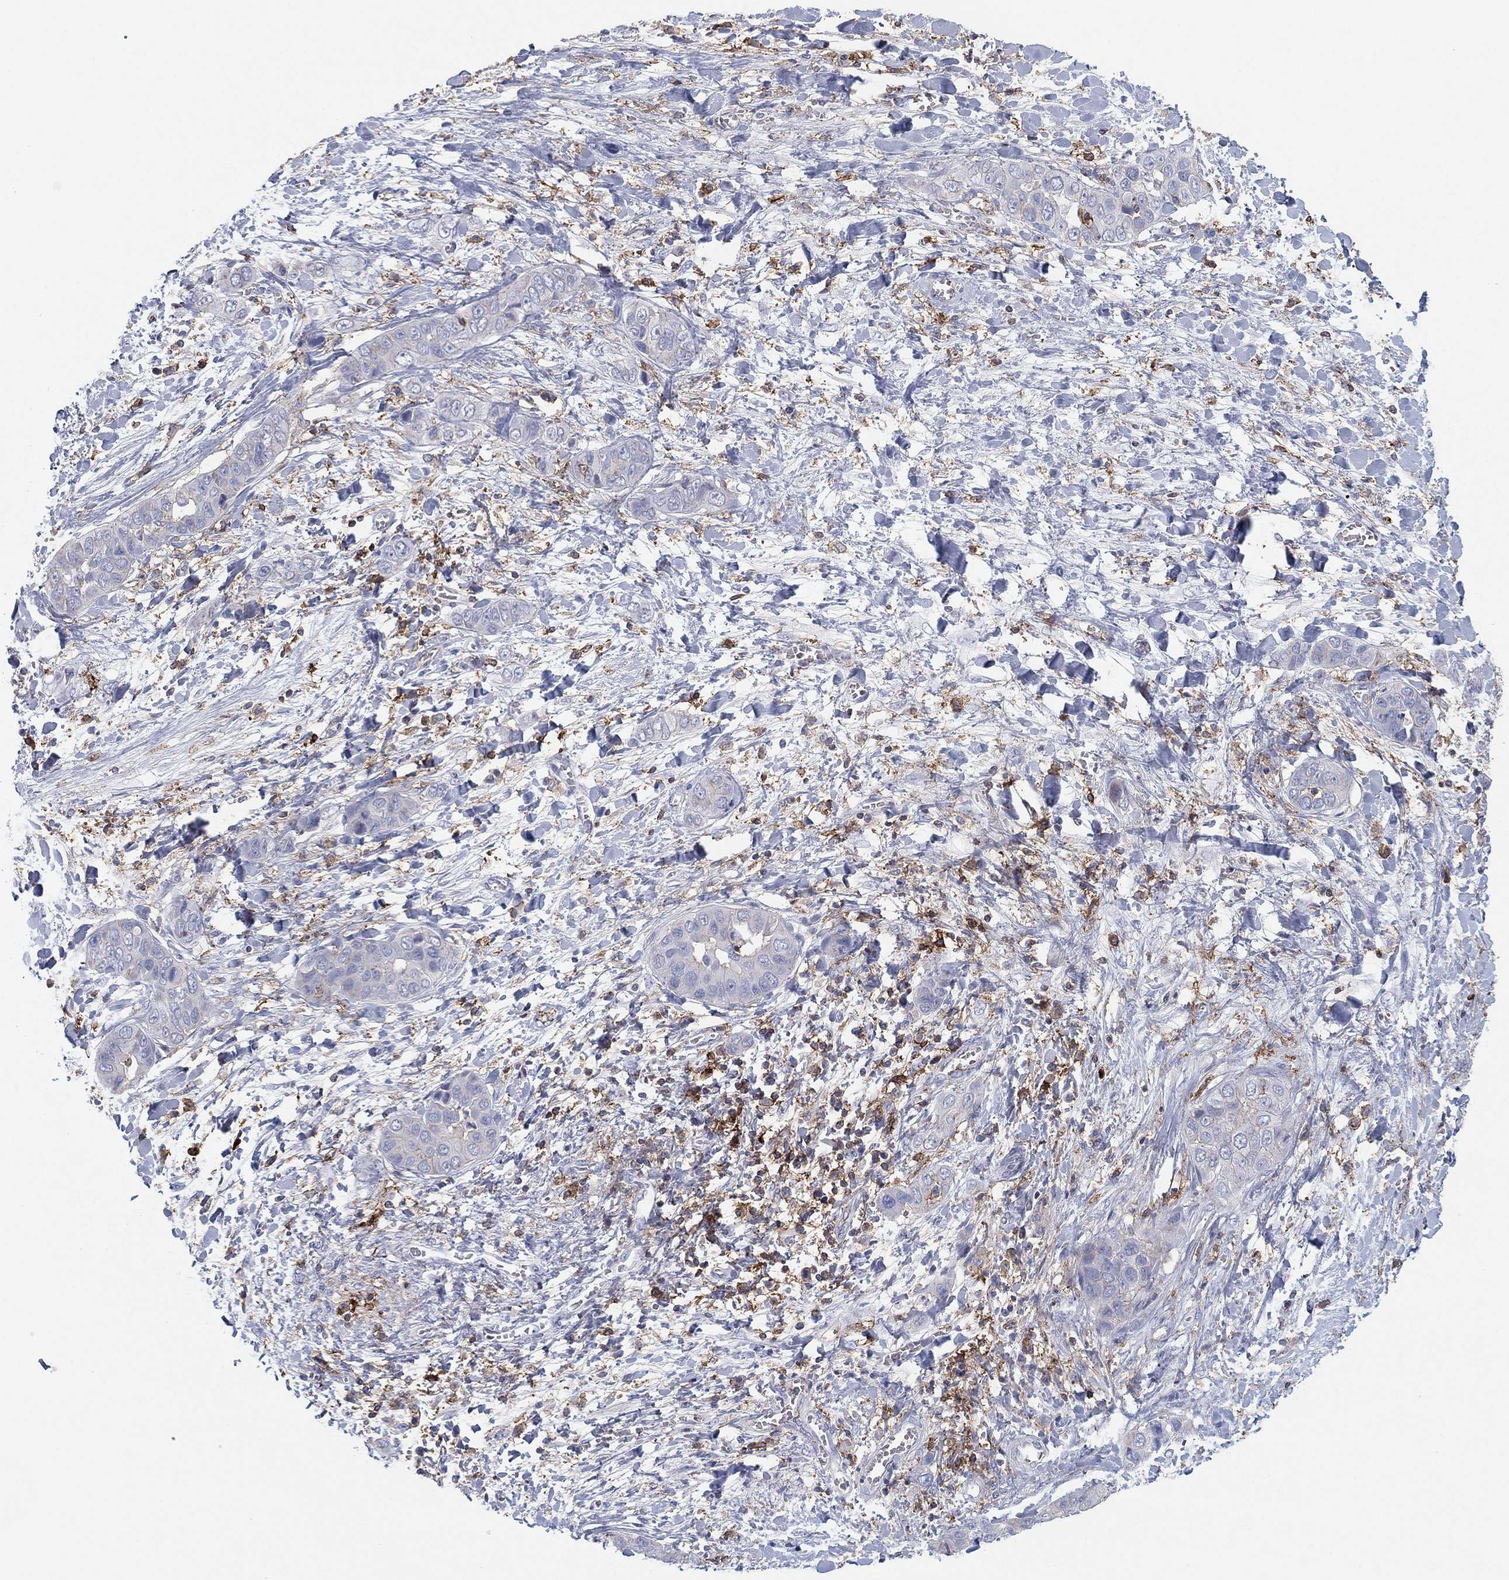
{"staining": {"intensity": "negative", "quantity": "none", "location": "none"}, "tissue": "liver cancer", "cell_type": "Tumor cells", "image_type": "cancer", "snomed": [{"axis": "morphology", "description": "Cholangiocarcinoma"}, {"axis": "topography", "description": "Liver"}], "caption": "DAB immunohistochemical staining of liver cholangiocarcinoma displays no significant expression in tumor cells. (DAB (3,3'-diaminobenzidine) immunohistochemistry (IHC), high magnification).", "gene": "SELPLG", "patient": {"sex": "female", "age": 52}}